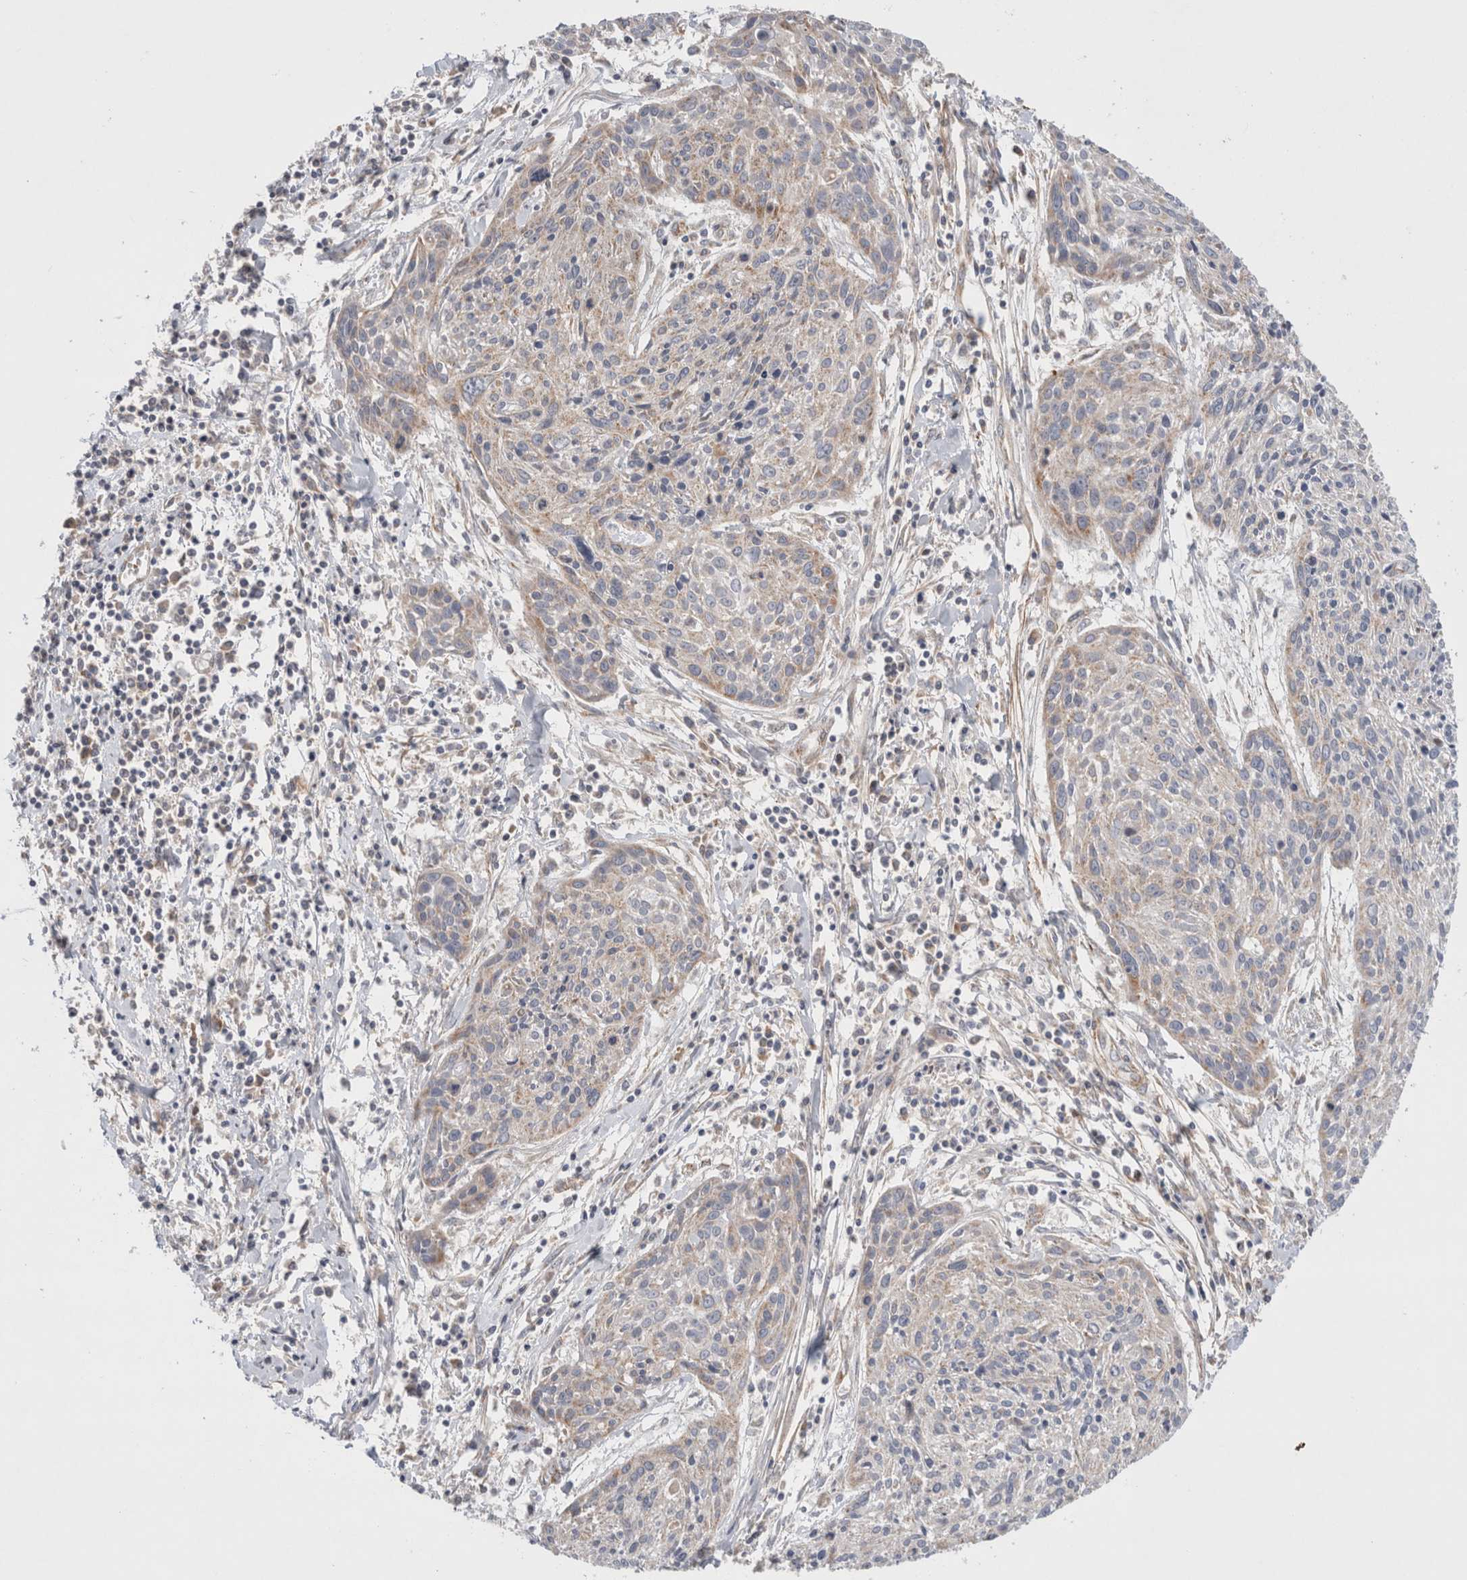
{"staining": {"intensity": "weak", "quantity": "<25%", "location": "cytoplasmic/membranous"}, "tissue": "cervical cancer", "cell_type": "Tumor cells", "image_type": "cancer", "snomed": [{"axis": "morphology", "description": "Squamous cell carcinoma, NOS"}, {"axis": "topography", "description": "Cervix"}], "caption": "Human cervical cancer (squamous cell carcinoma) stained for a protein using IHC shows no positivity in tumor cells.", "gene": "MRPS28", "patient": {"sex": "female", "age": 51}}